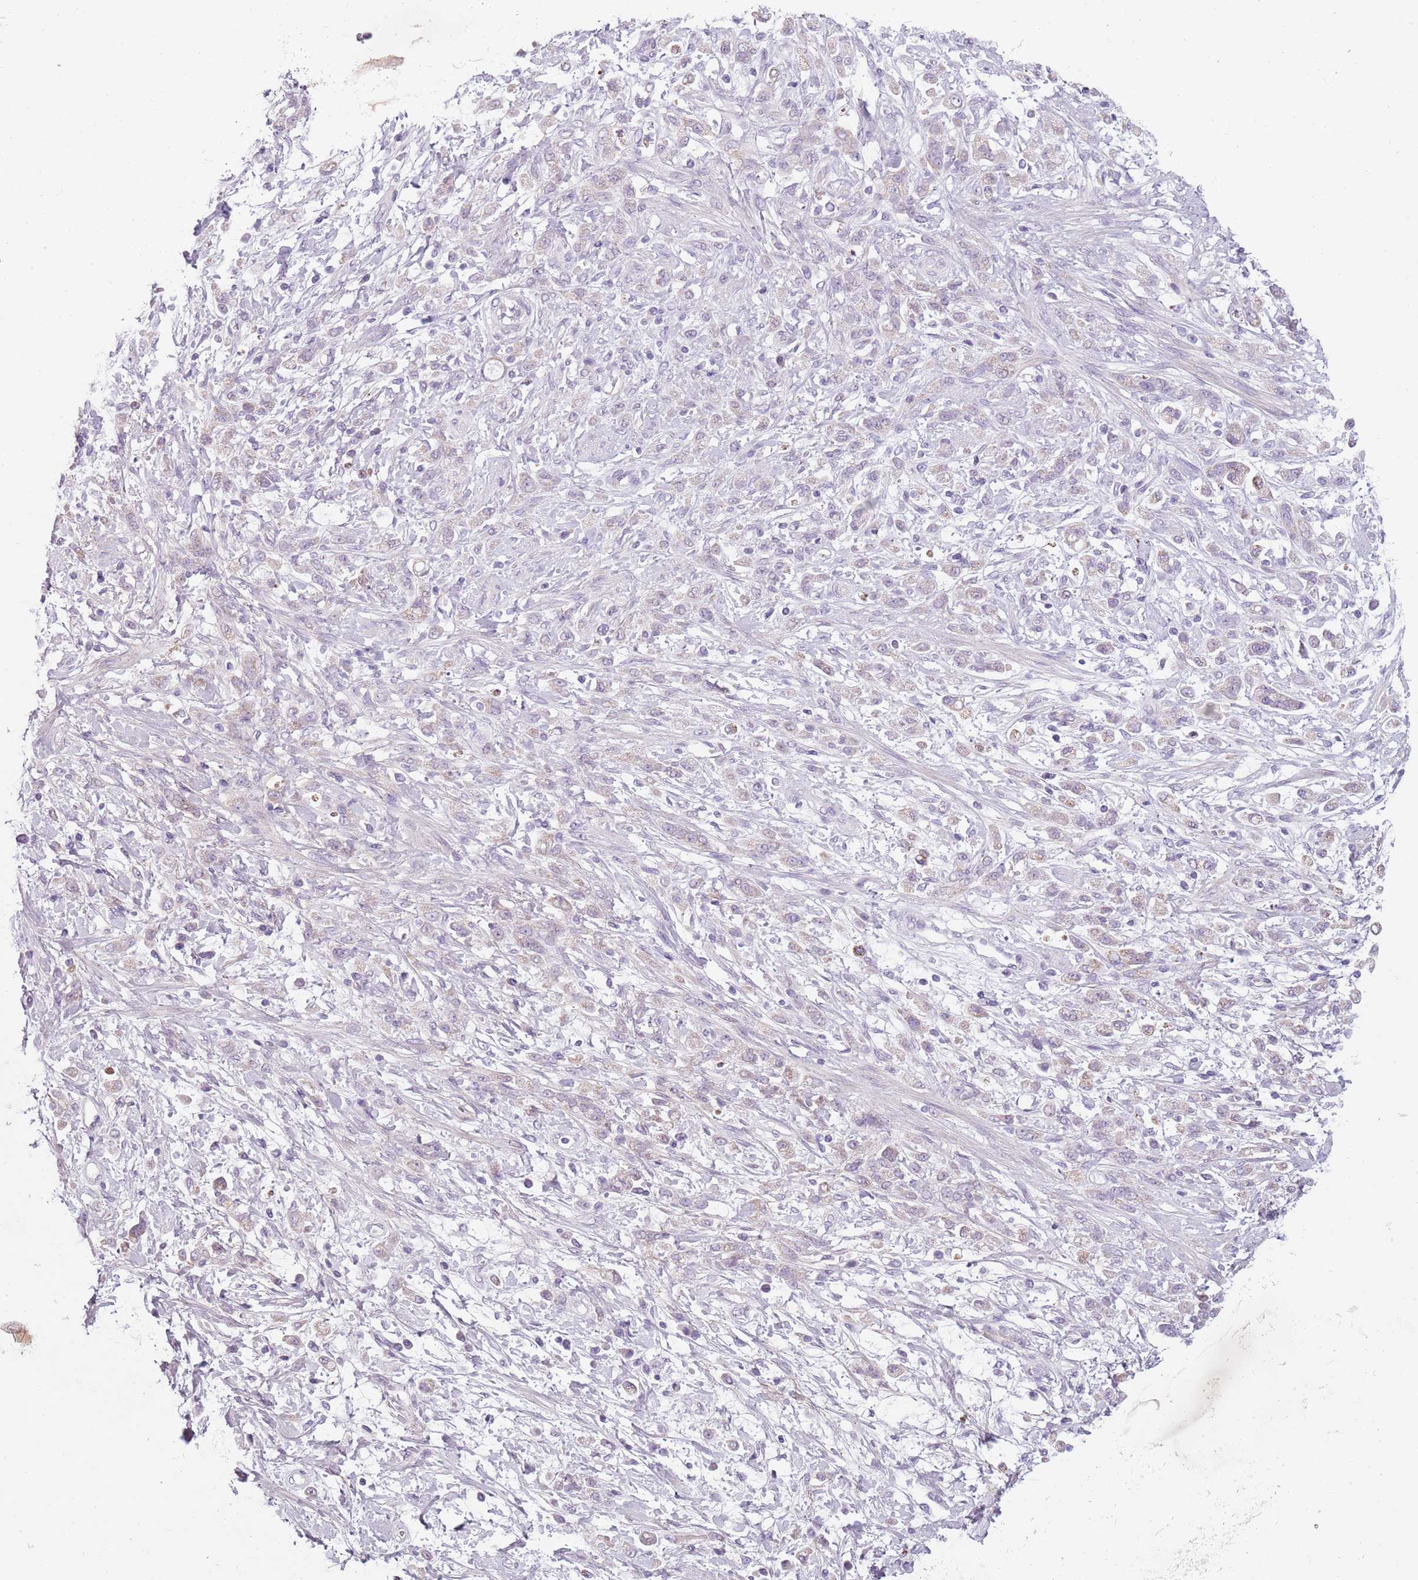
{"staining": {"intensity": "negative", "quantity": "none", "location": "none"}, "tissue": "stomach cancer", "cell_type": "Tumor cells", "image_type": "cancer", "snomed": [{"axis": "morphology", "description": "Adenocarcinoma, NOS"}, {"axis": "topography", "description": "Stomach"}], "caption": "Immunohistochemistry (IHC) of stomach cancer (adenocarcinoma) demonstrates no positivity in tumor cells.", "gene": "MEGF8", "patient": {"sex": "female", "age": 60}}